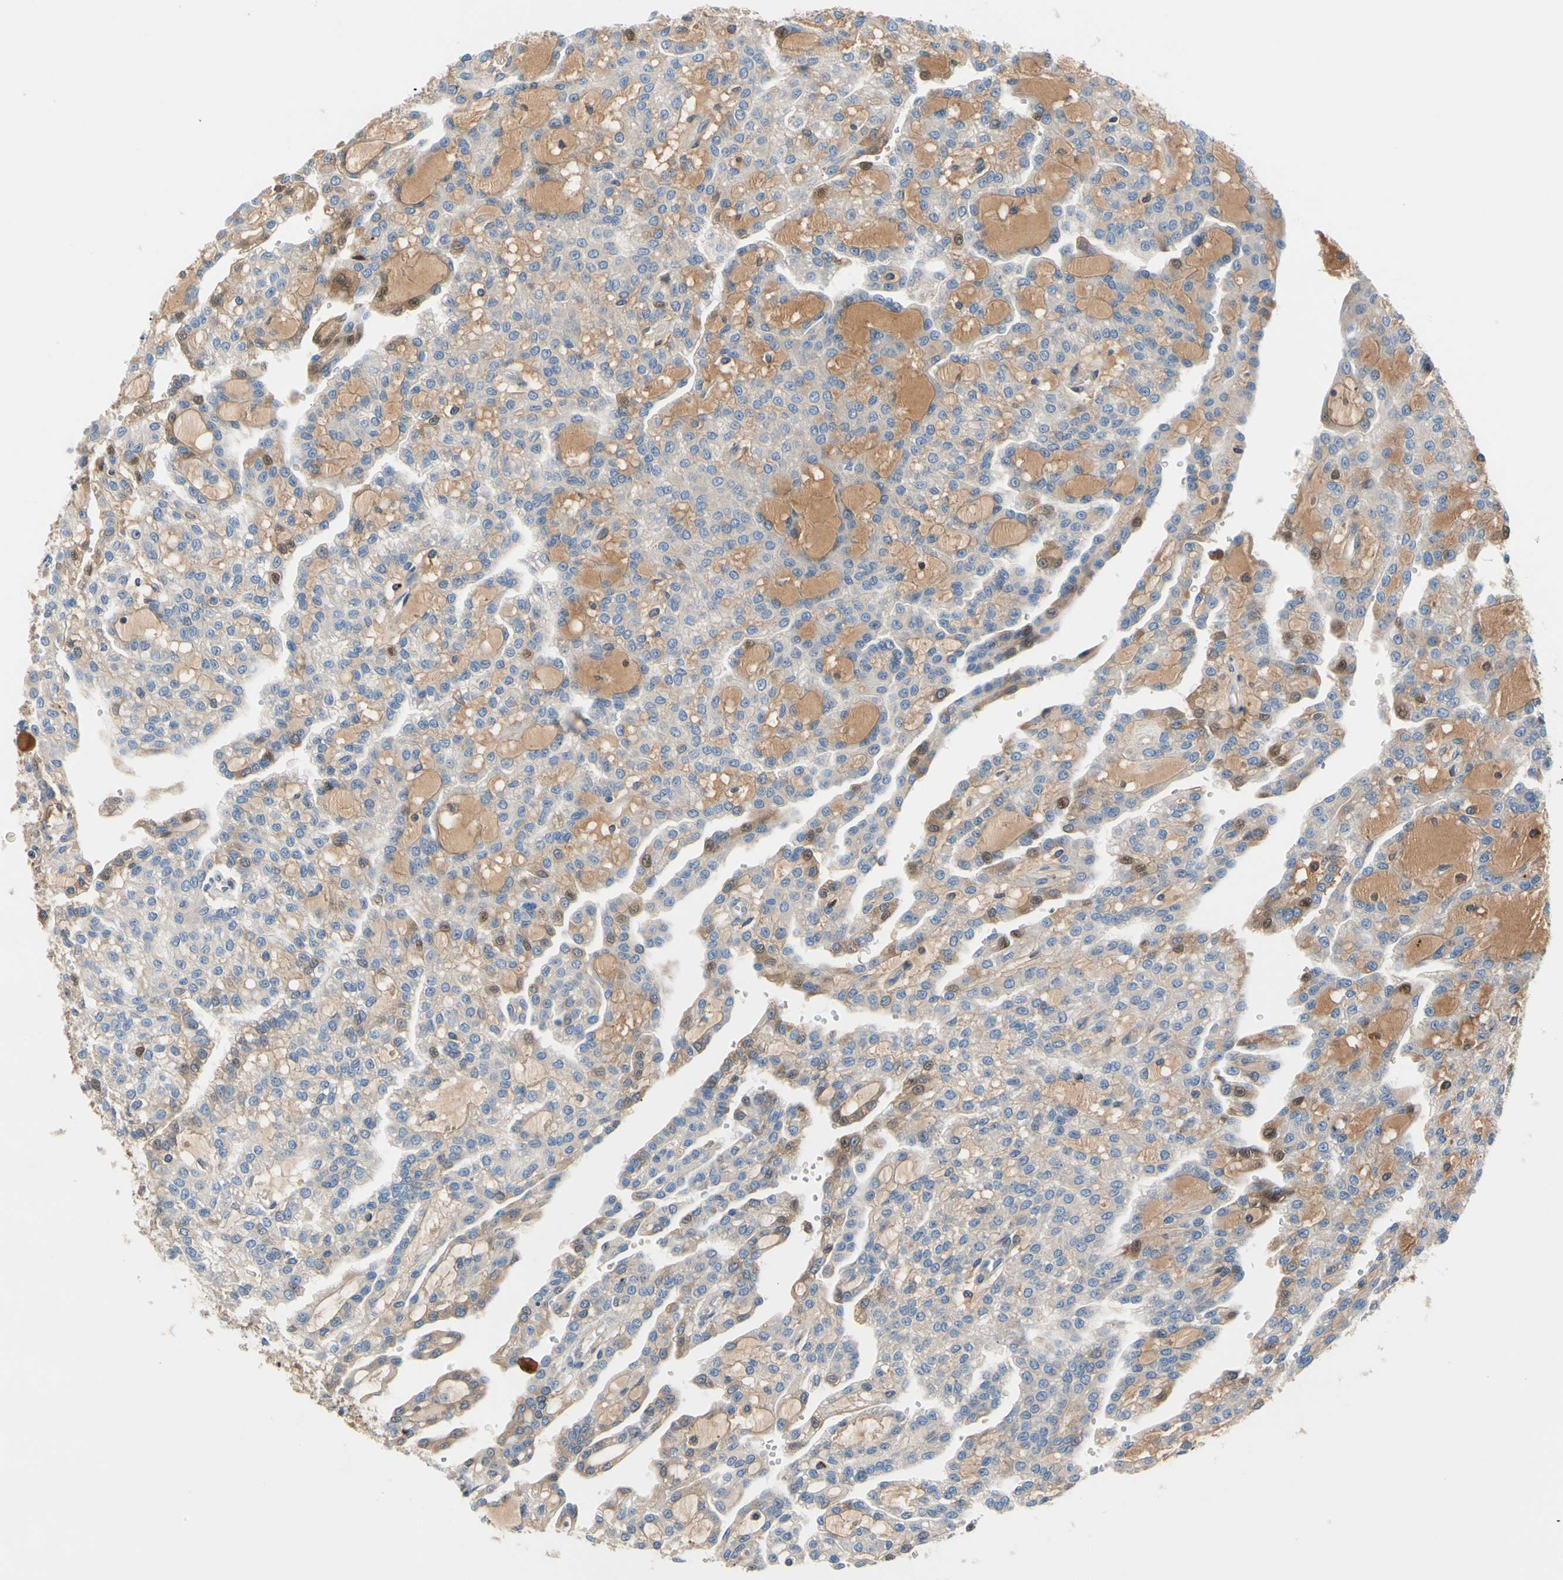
{"staining": {"intensity": "weak", "quantity": "25%-75%", "location": "cytoplasmic/membranous"}, "tissue": "renal cancer", "cell_type": "Tumor cells", "image_type": "cancer", "snomed": [{"axis": "morphology", "description": "Adenocarcinoma, NOS"}, {"axis": "topography", "description": "Kidney"}], "caption": "IHC photomicrograph of human renal adenocarcinoma stained for a protein (brown), which demonstrates low levels of weak cytoplasmic/membranous positivity in about 25%-75% of tumor cells.", "gene": "ENTREP3", "patient": {"sex": "male", "age": 63}}